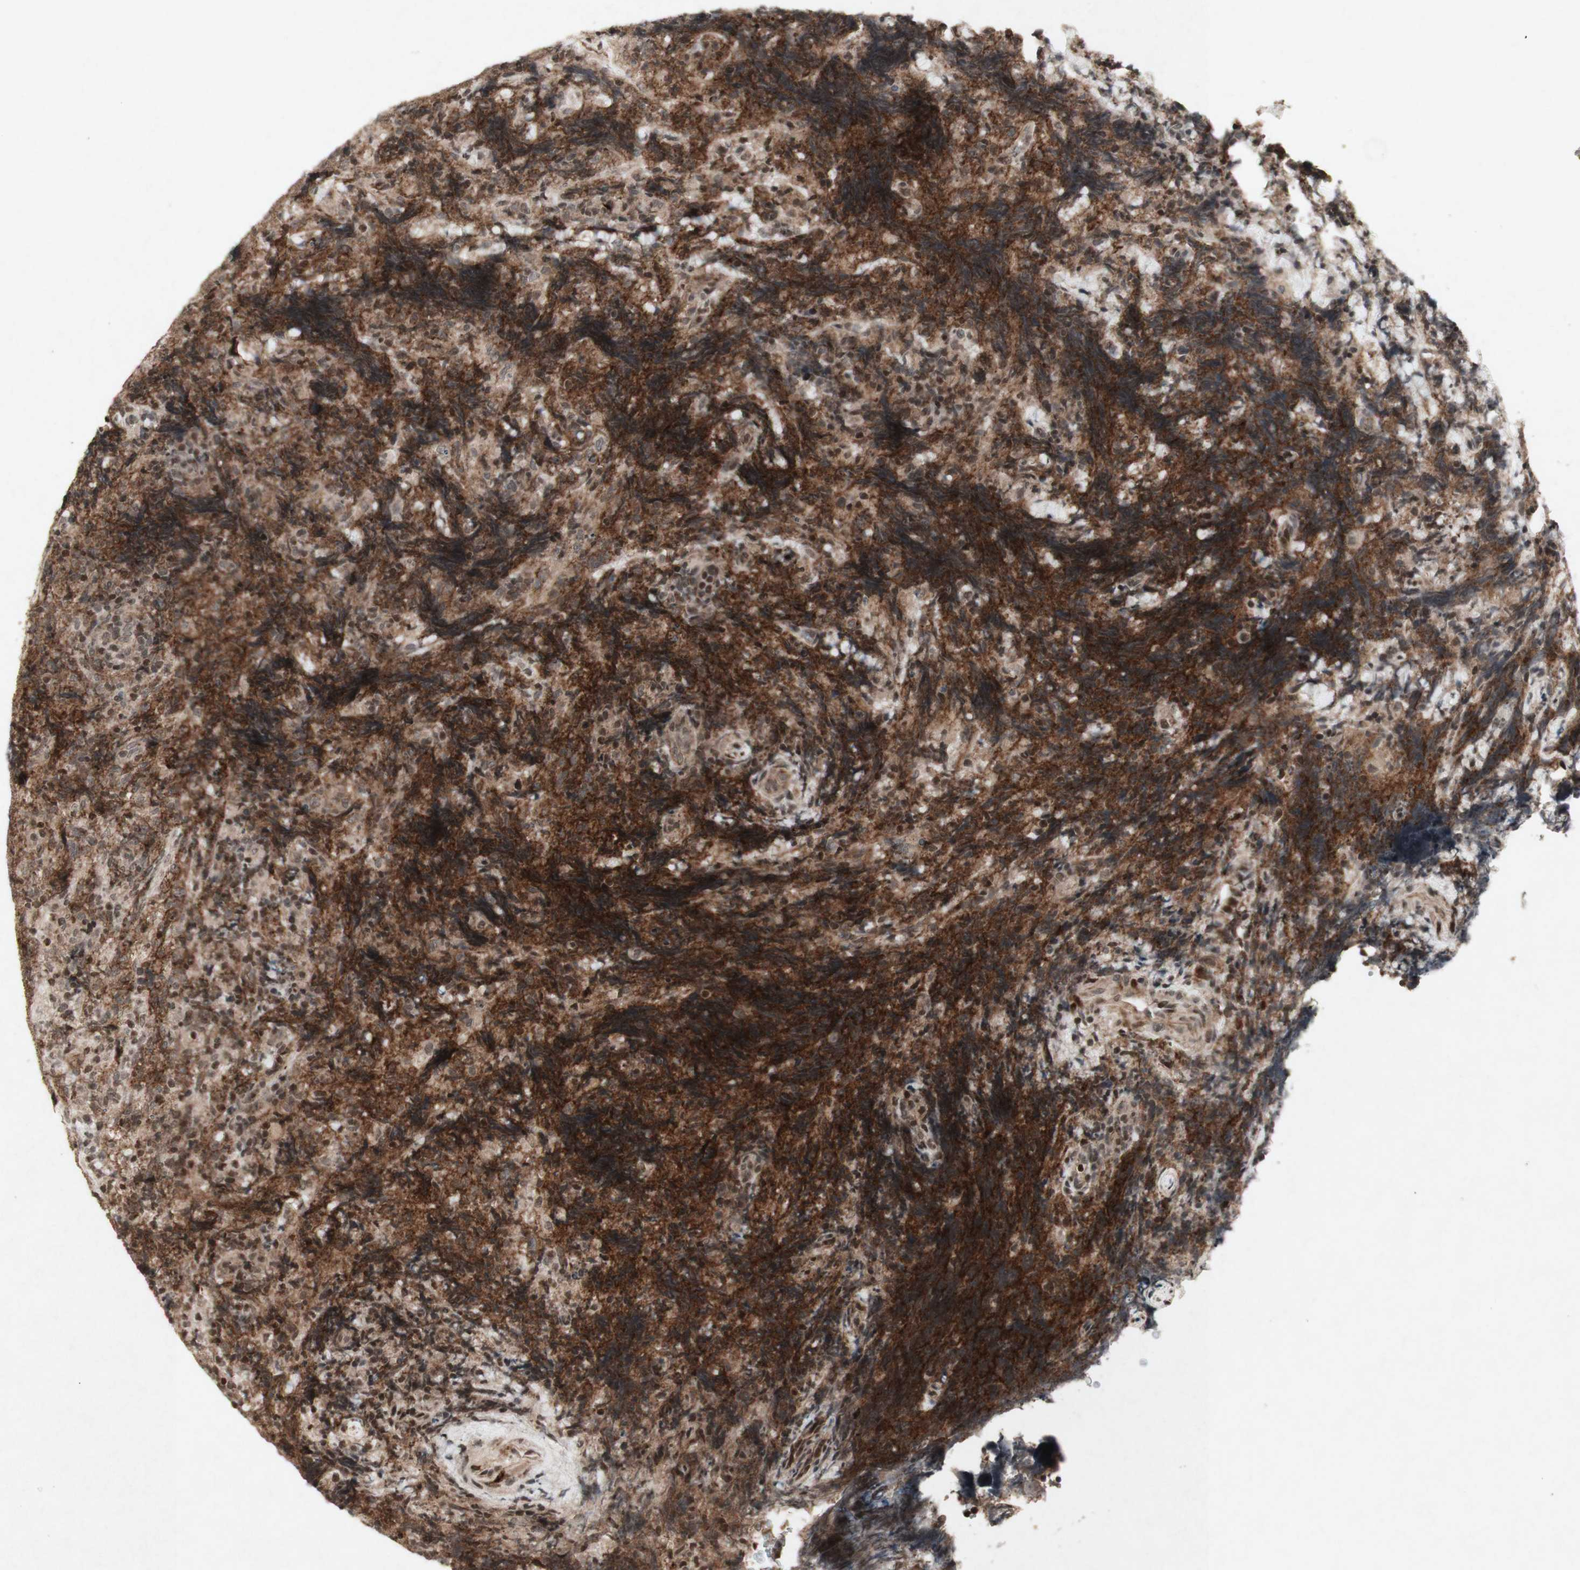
{"staining": {"intensity": "strong", "quantity": ">75%", "location": "cytoplasmic/membranous"}, "tissue": "lymphoma", "cell_type": "Tumor cells", "image_type": "cancer", "snomed": [{"axis": "morphology", "description": "Malignant lymphoma, non-Hodgkin's type, High grade"}, {"axis": "topography", "description": "Tonsil"}], "caption": "Immunohistochemical staining of human high-grade malignant lymphoma, non-Hodgkin's type shows high levels of strong cytoplasmic/membranous expression in approximately >75% of tumor cells.", "gene": "PLXNA1", "patient": {"sex": "female", "age": 36}}